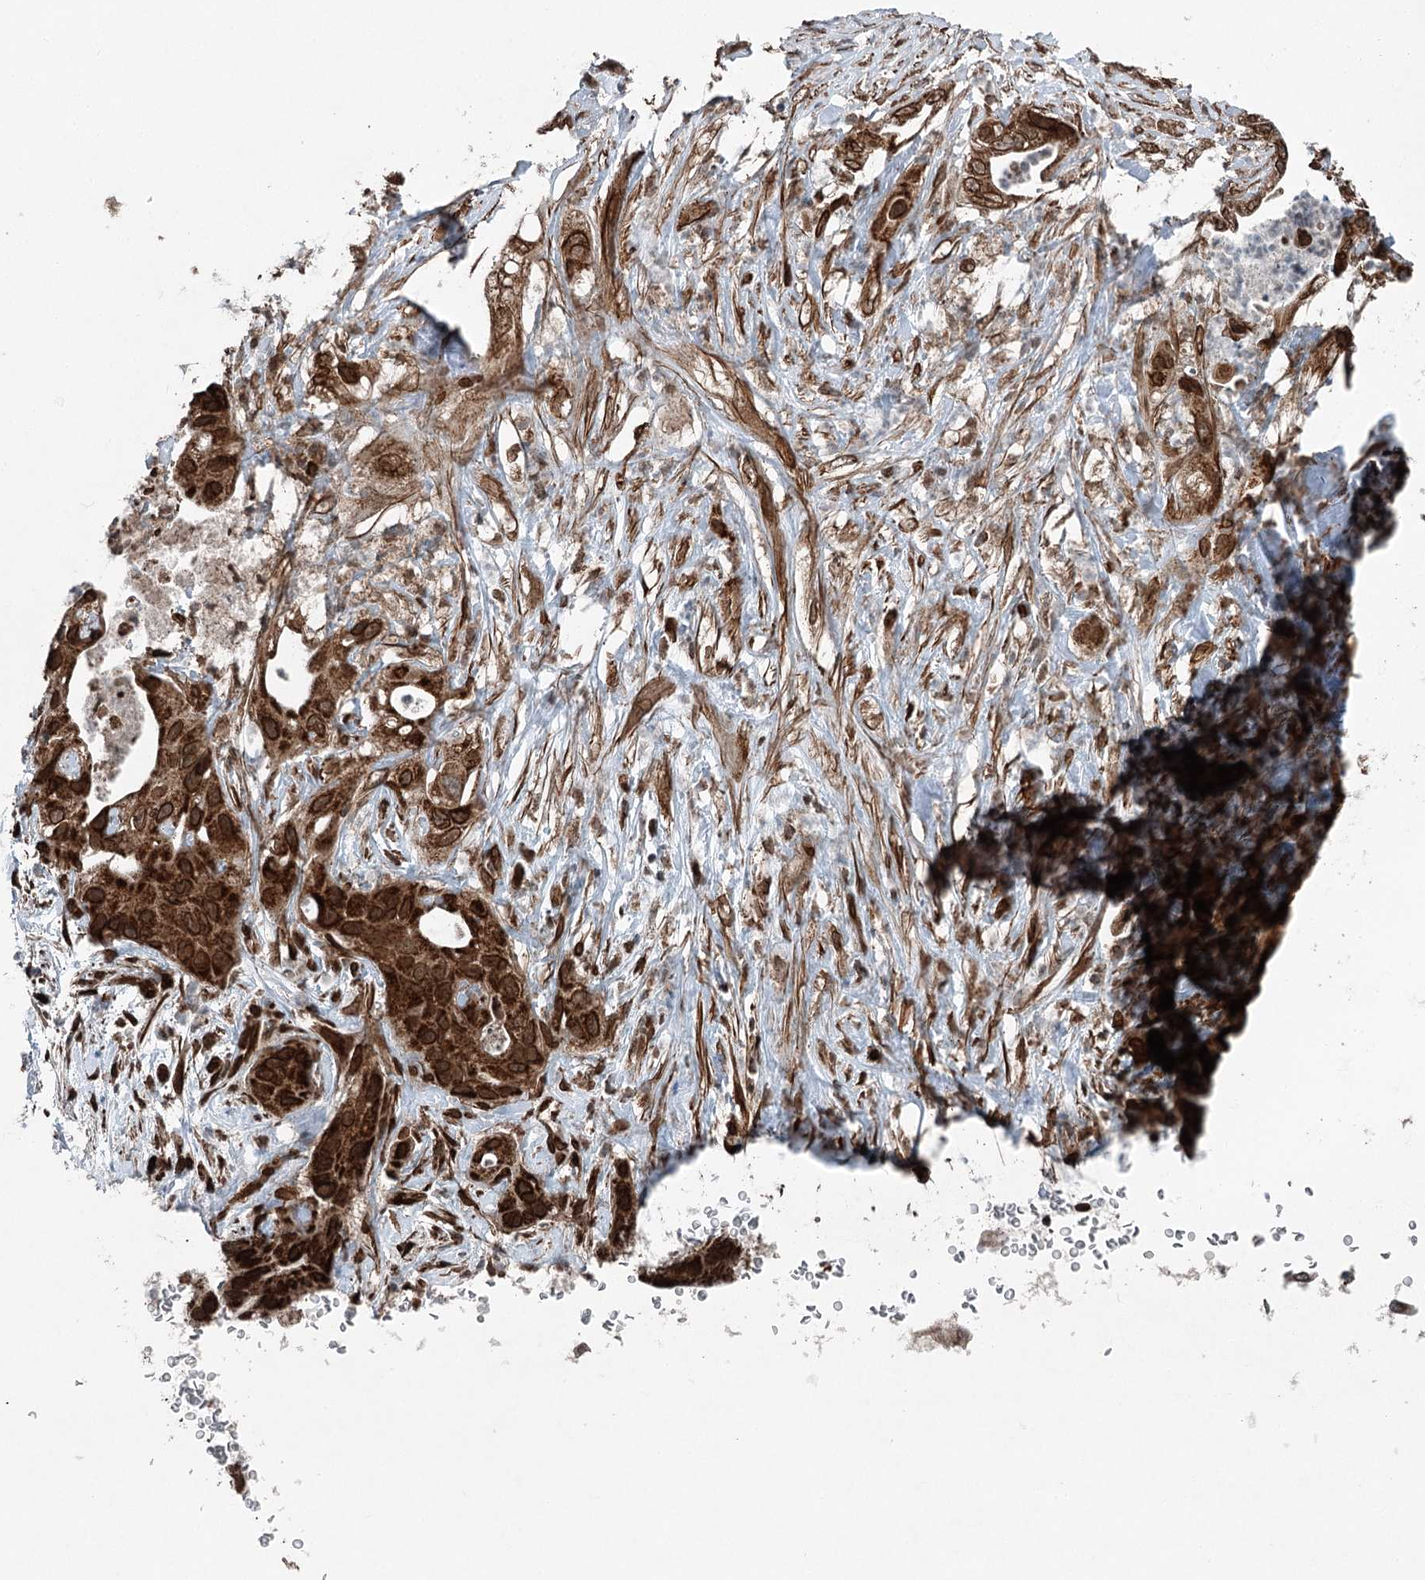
{"staining": {"intensity": "strong", "quantity": ">75%", "location": "cytoplasmic/membranous"}, "tissue": "pancreatic cancer", "cell_type": "Tumor cells", "image_type": "cancer", "snomed": [{"axis": "morphology", "description": "Adenocarcinoma, NOS"}, {"axis": "topography", "description": "Pancreas"}], "caption": "Pancreatic cancer (adenocarcinoma) stained with a protein marker reveals strong staining in tumor cells.", "gene": "BCKDHA", "patient": {"sex": "female", "age": 78}}